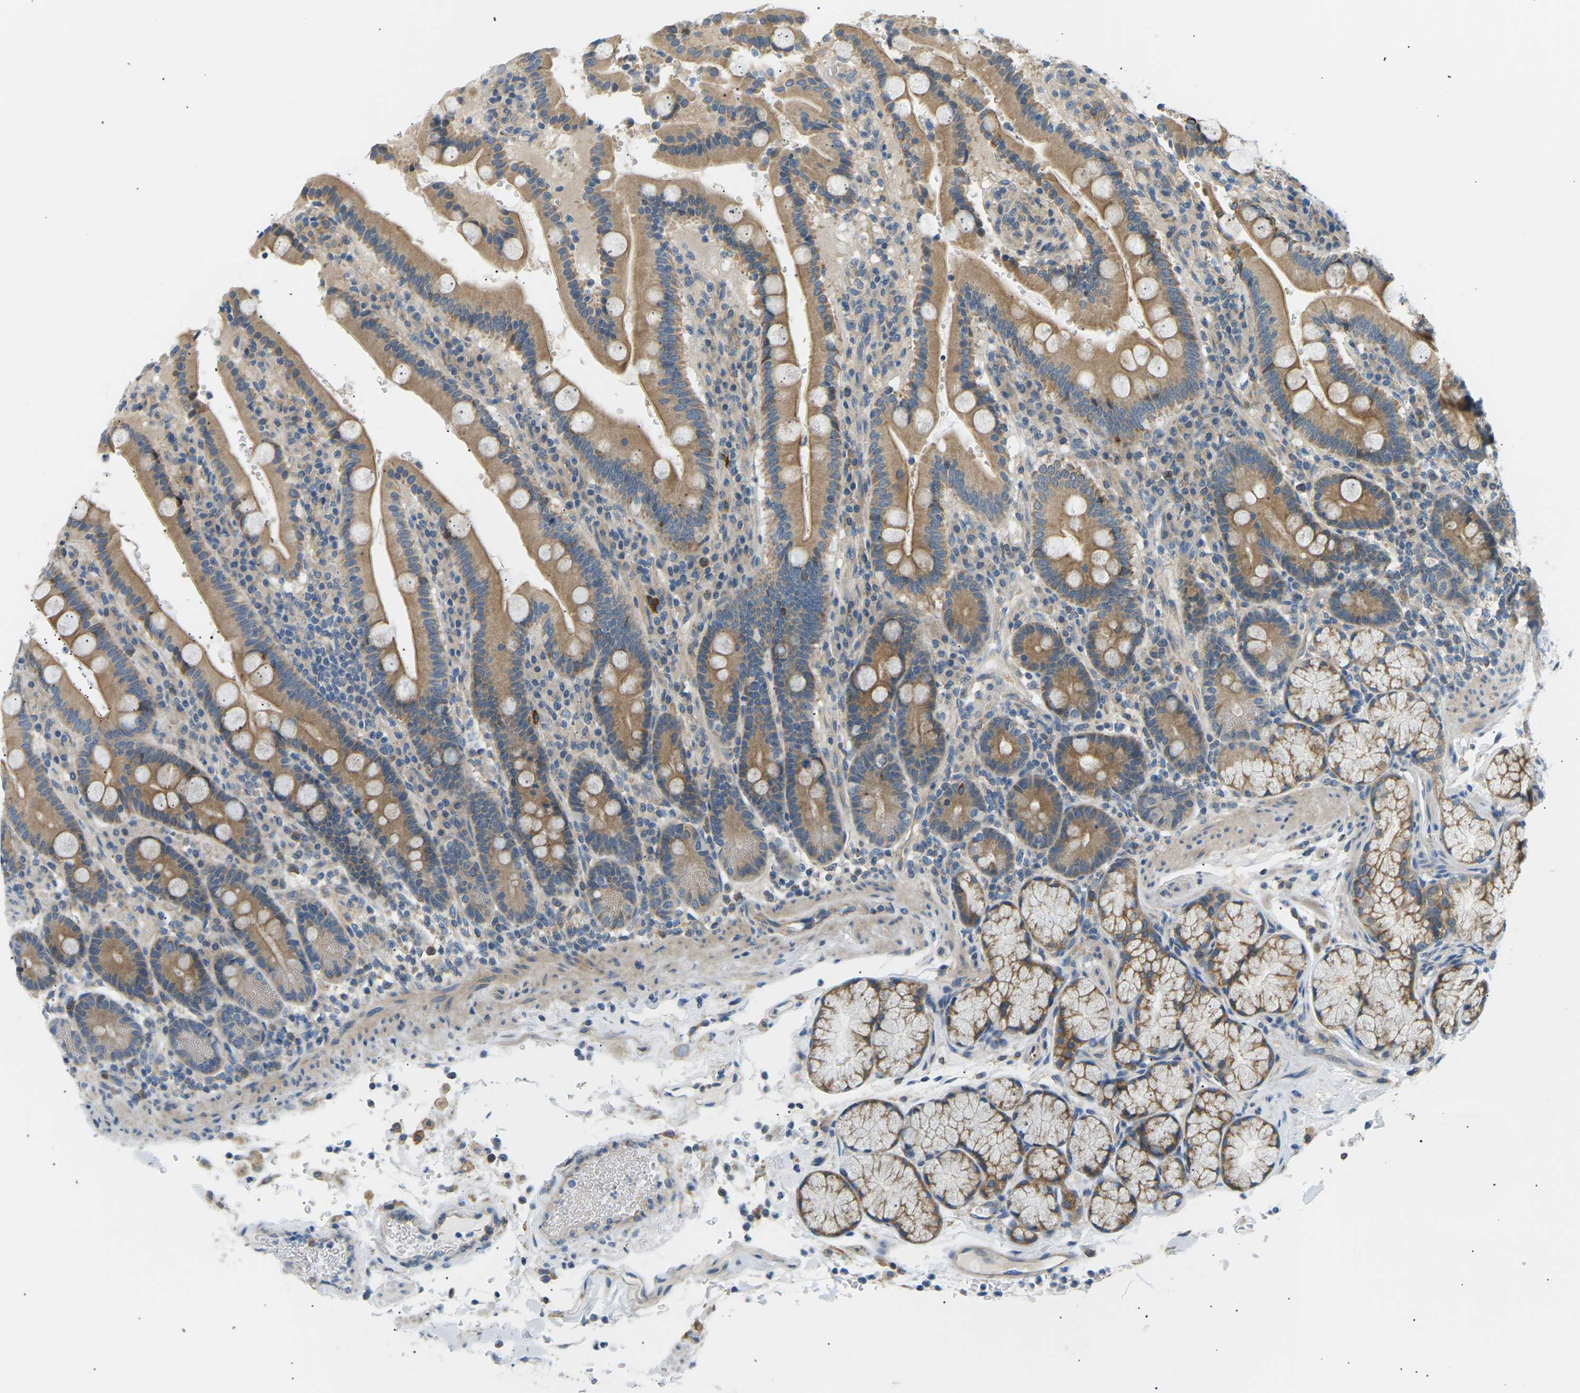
{"staining": {"intensity": "moderate", "quantity": ">75%", "location": "cytoplasmic/membranous"}, "tissue": "duodenum", "cell_type": "Glandular cells", "image_type": "normal", "snomed": [{"axis": "morphology", "description": "Normal tissue, NOS"}, {"axis": "topography", "description": "Small intestine, NOS"}], "caption": "Immunohistochemistry photomicrograph of unremarkable human duodenum stained for a protein (brown), which shows medium levels of moderate cytoplasmic/membranous staining in about >75% of glandular cells.", "gene": "TBC1D8", "patient": {"sex": "female", "age": 71}}